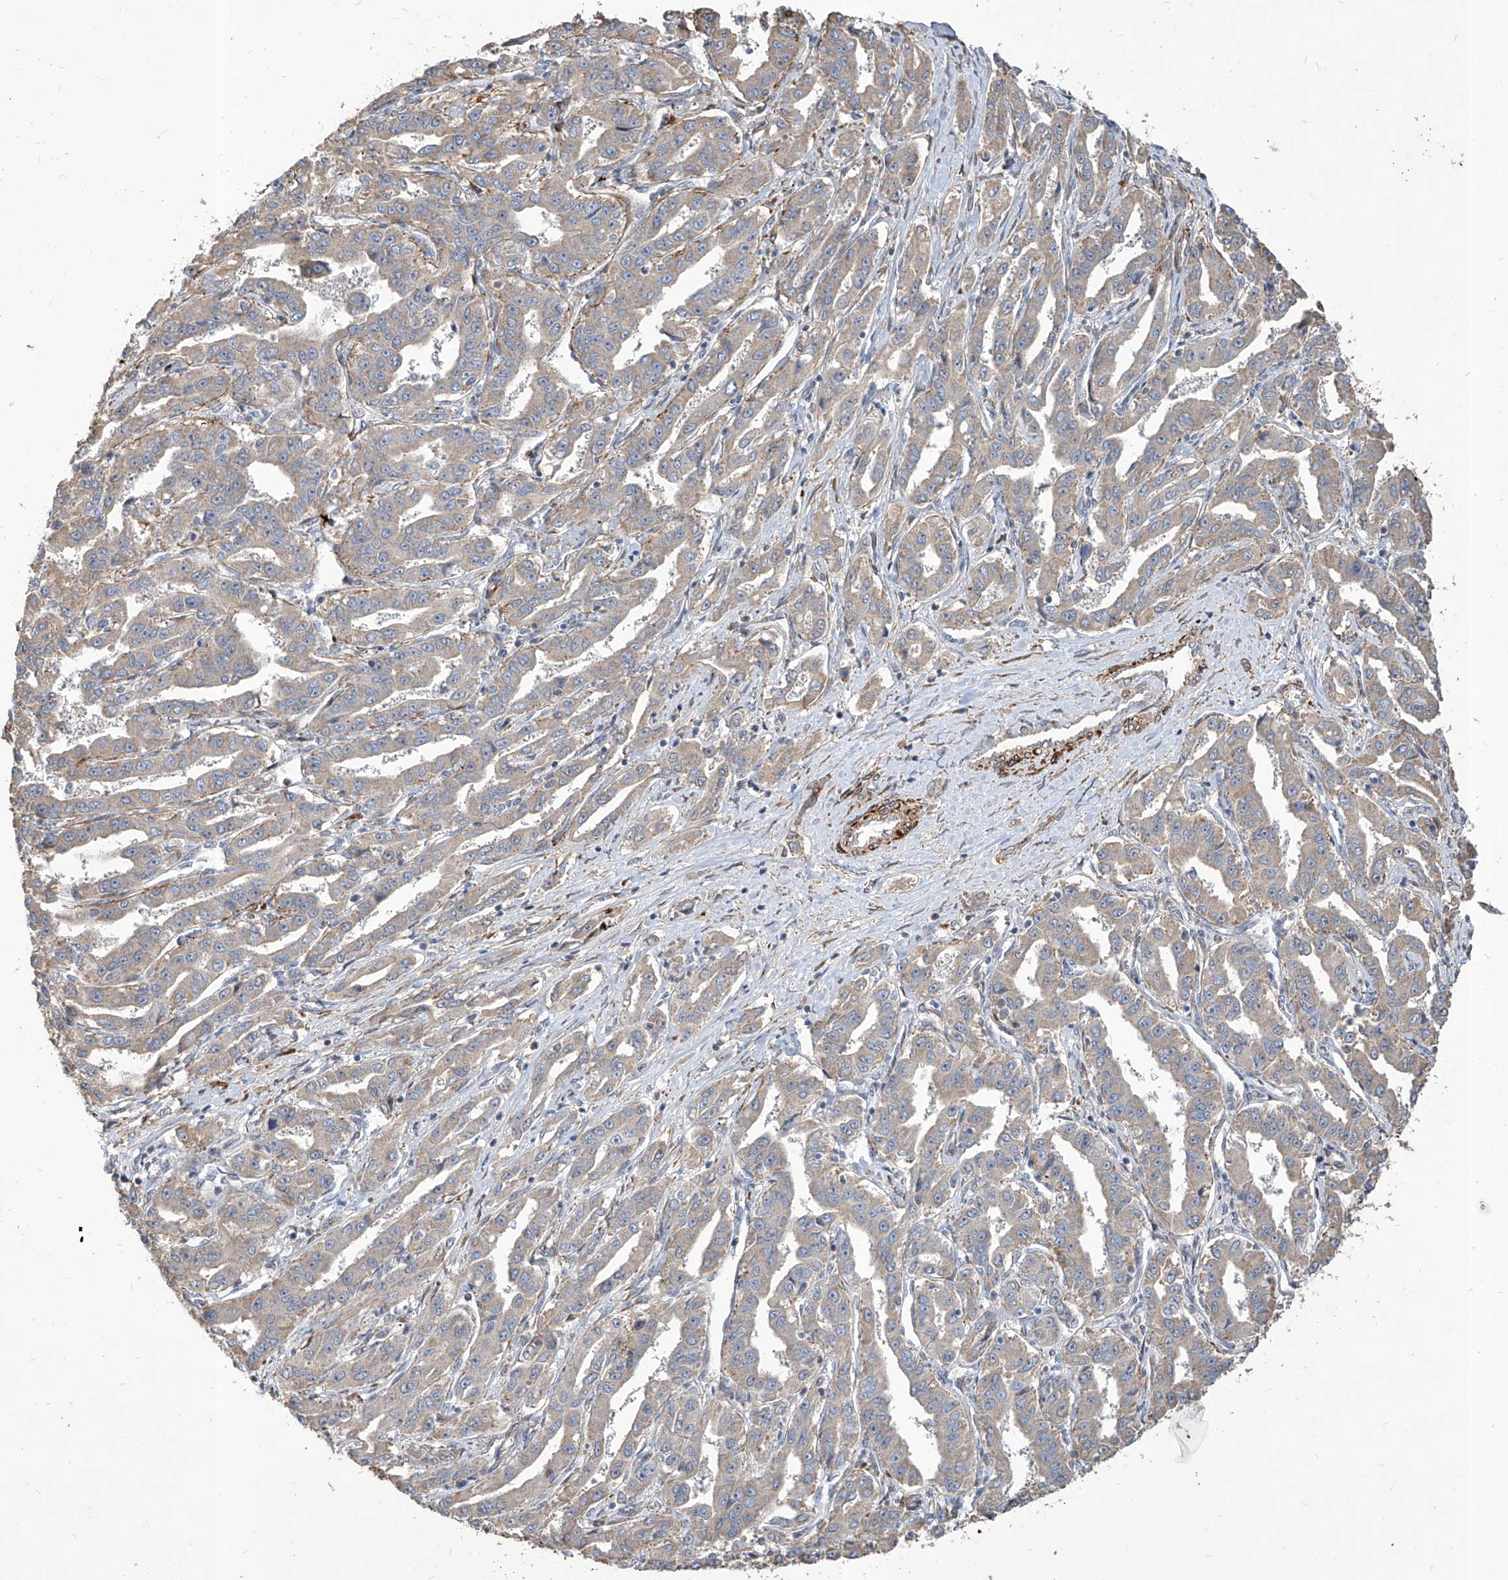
{"staining": {"intensity": "negative", "quantity": "none", "location": "none"}, "tissue": "liver cancer", "cell_type": "Tumor cells", "image_type": "cancer", "snomed": [{"axis": "morphology", "description": "Cholangiocarcinoma"}, {"axis": "topography", "description": "Liver"}], "caption": "Tumor cells are negative for brown protein staining in liver cancer.", "gene": "FAM83B", "patient": {"sex": "male", "age": 59}}